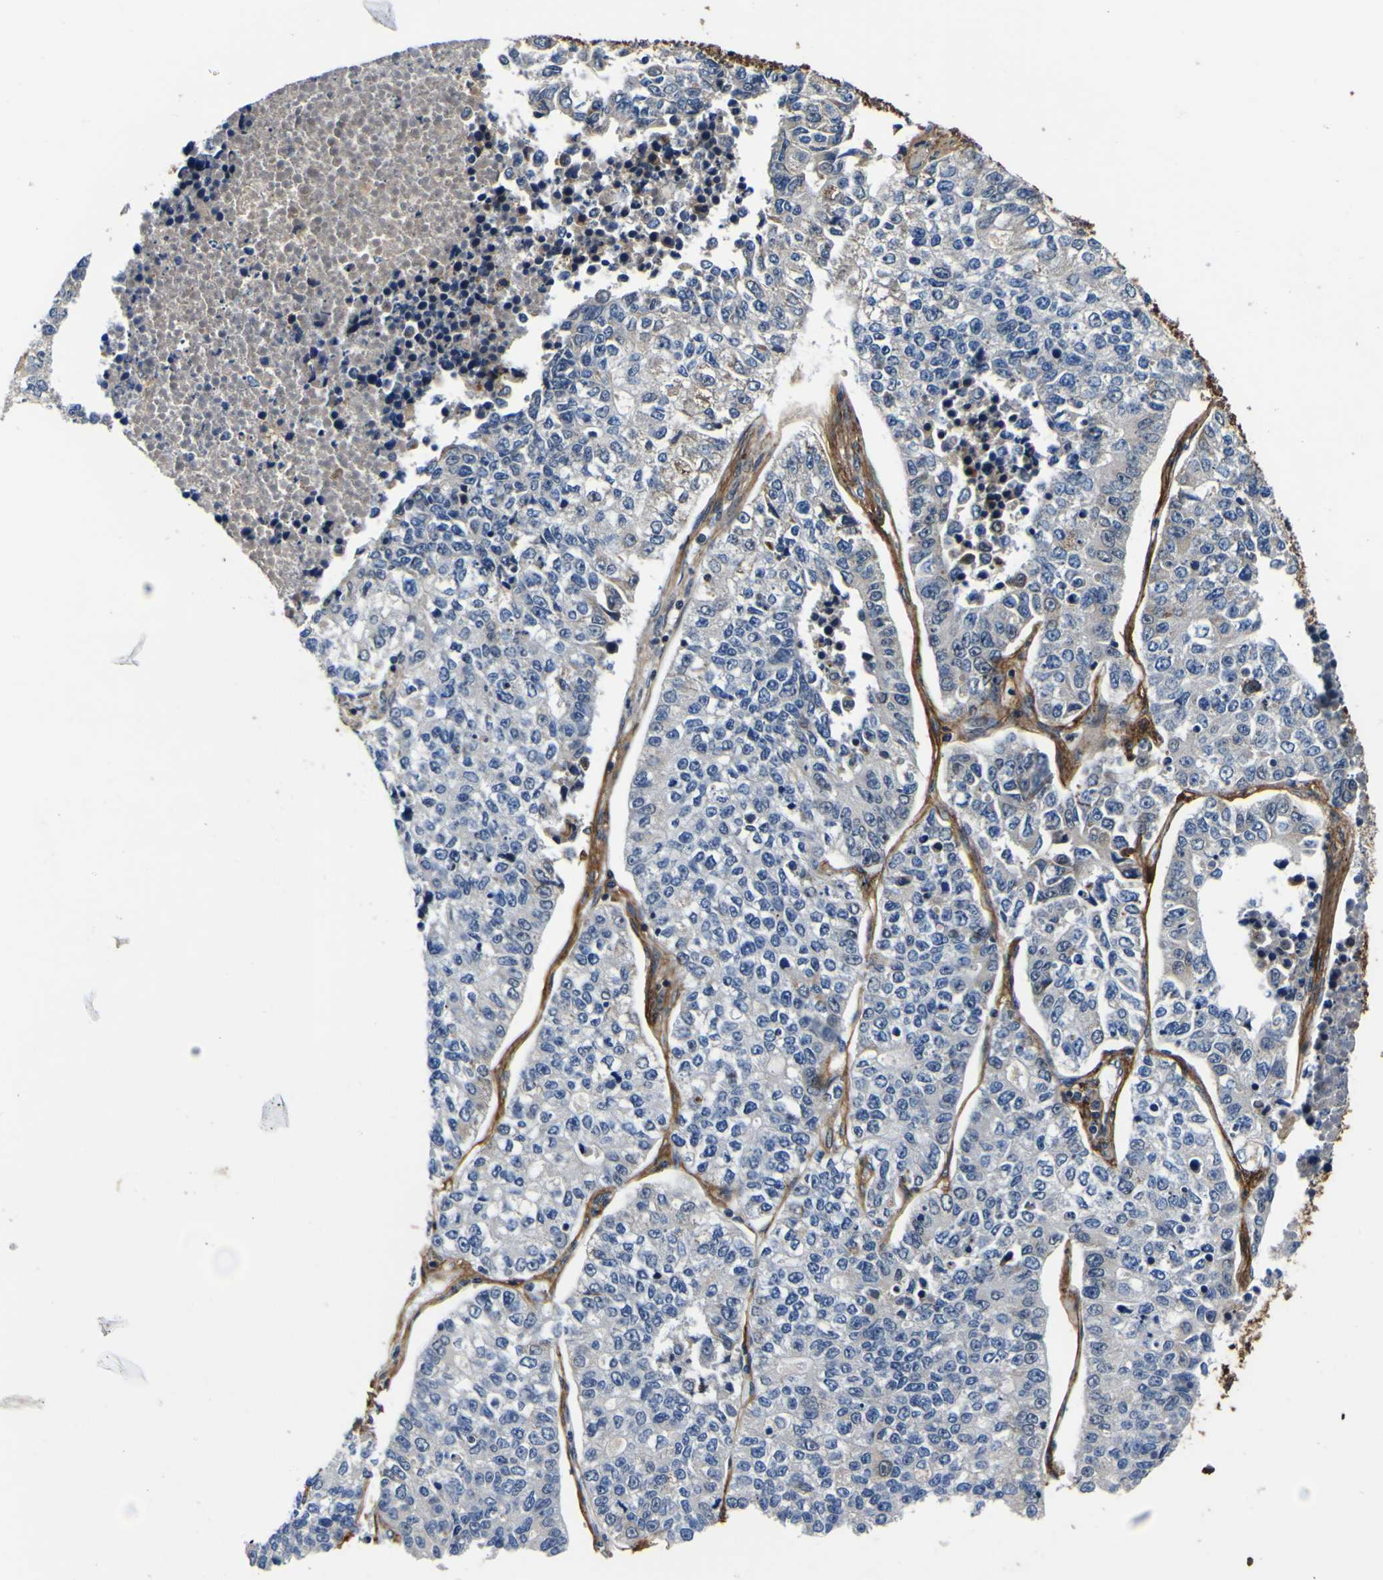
{"staining": {"intensity": "negative", "quantity": "none", "location": "none"}, "tissue": "lung cancer", "cell_type": "Tumor cells", "image_type": "cancer", "snomed": [{"axis": "morphology", "description": "Adenocarcinoma, NOS"}, {"axis": "topography", "description": "Lung"}], "caption": "A micrograph of lung cancer (adenocarcinoma) stained for a protein demonstrates no brown staining in tumor cells.", "gene": "POSTN", "patient": {"sex": "male", "age": 49}}